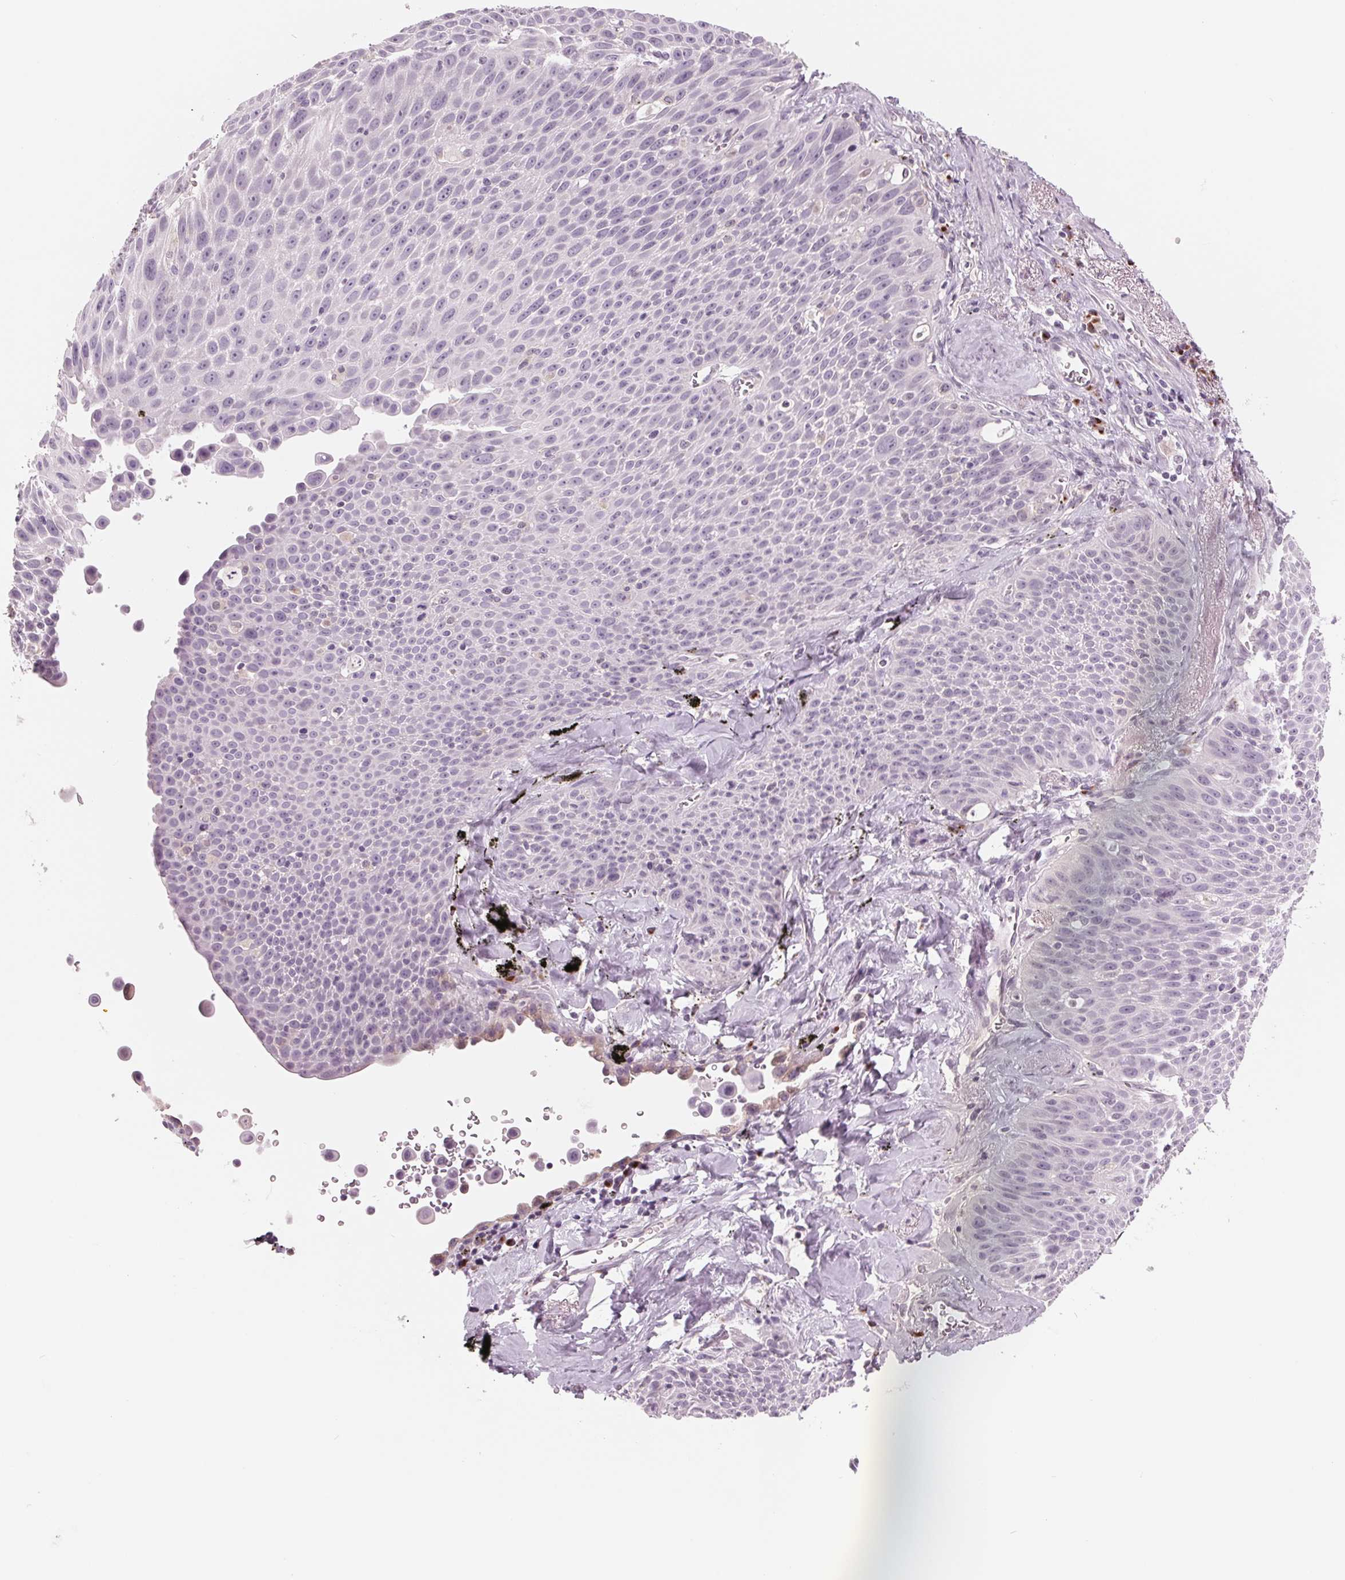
{"staining": {"intensity": "negative", "quantity": "none", "location": "none"}, "tissue": "lung cancer", "cell_type": "Tumor cells", "image_type": "cancer", "snomed": [{"axis": "morphology", "description": "Squamous cell carcinoma, NOS"}, {"axis": "morphology", "description": "Squamous cell carcinoma, metastatic, NOS"}, {"axis": "topography", "description": "Lymph node"}, {"axis": "topography", "description": "Lung"}], "caption": "A high-resolution photomicrograph shows IHC staining of lung cancer, which exhibits no significant staining in tumor cells.", "gene": "IL9R", "patient": {"sex": "female", "age": 62}}